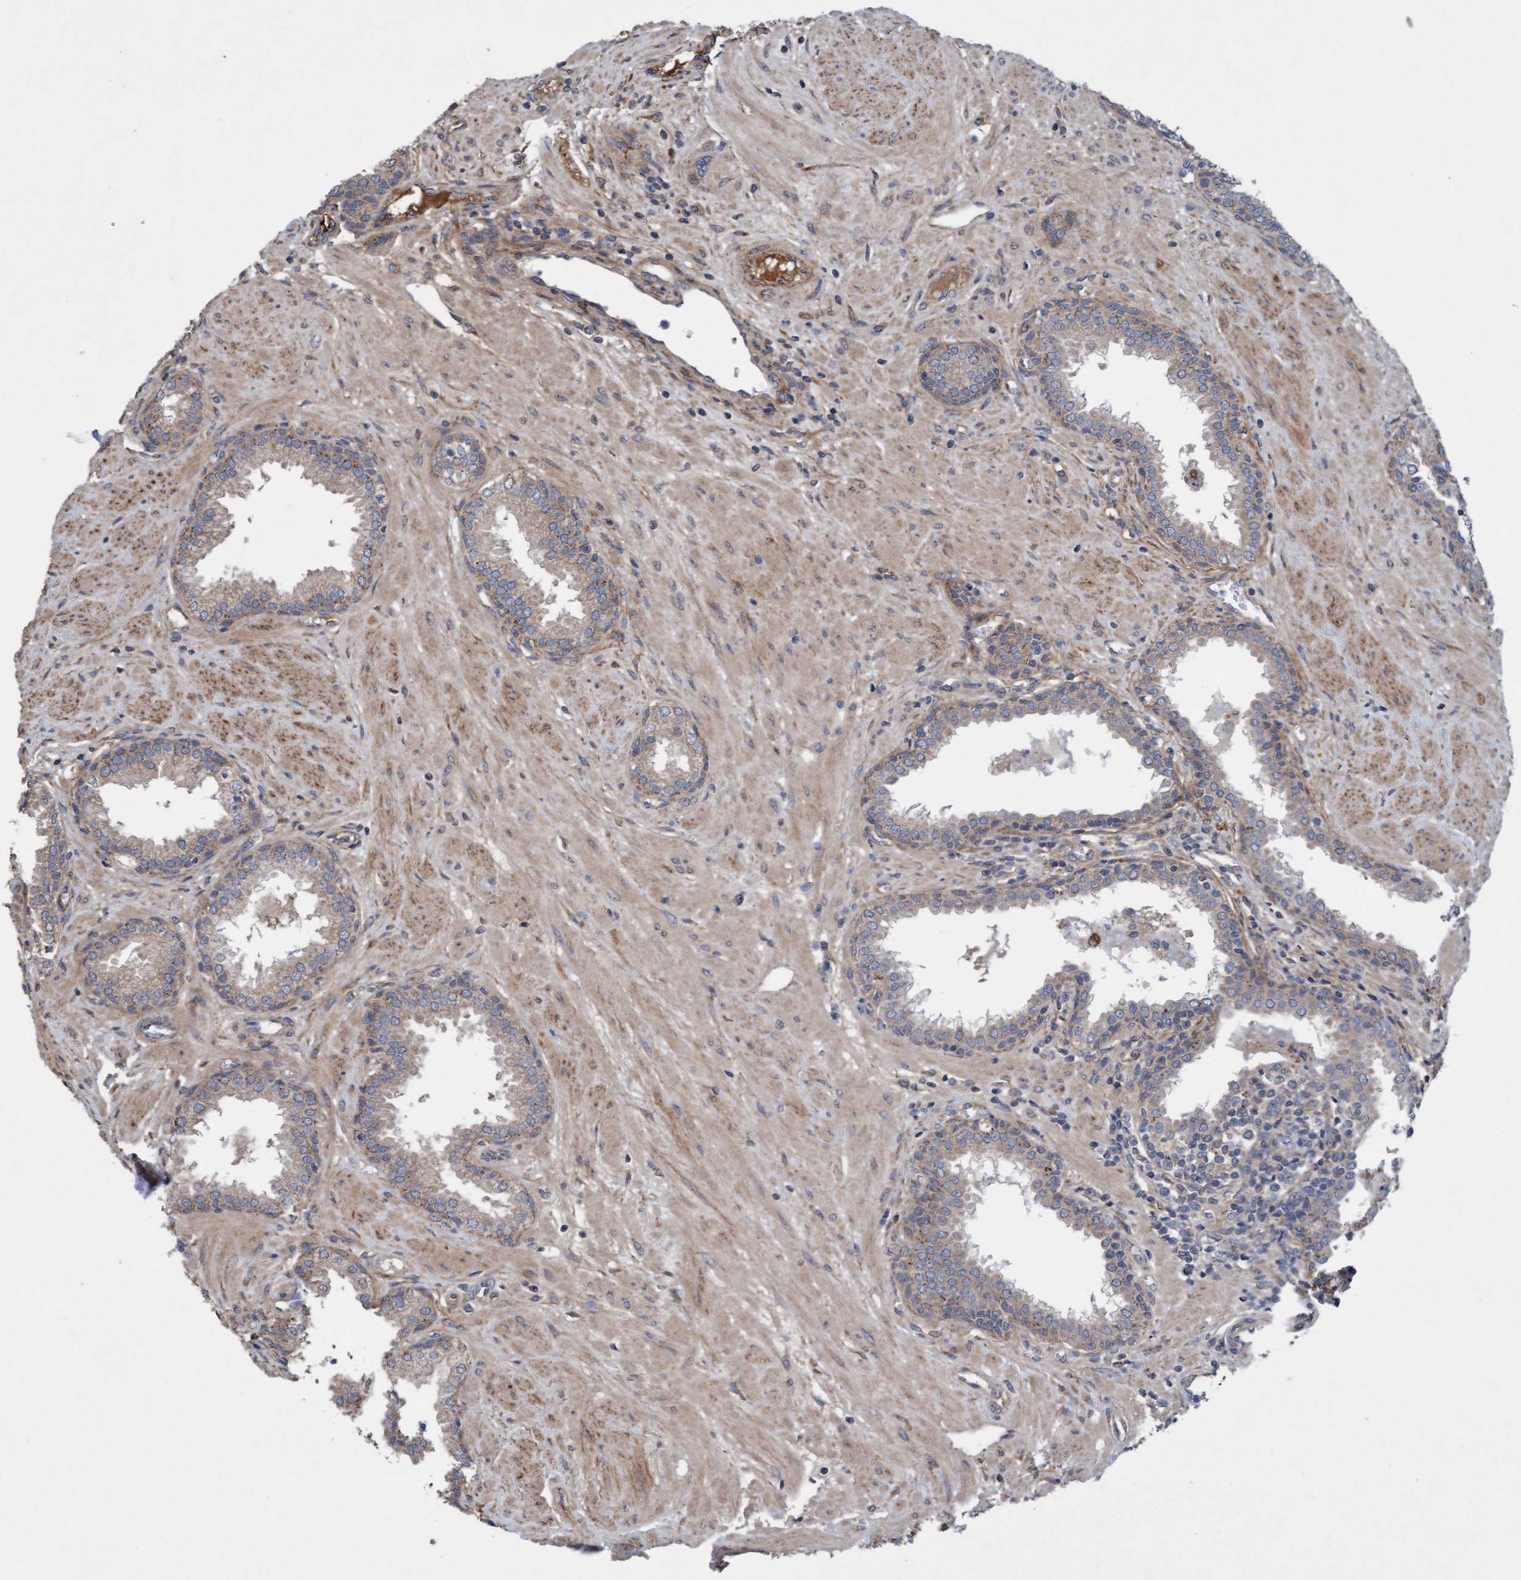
{"staining": {"intensity": "weak", "quantity": "25%-75%", "location": "cytoplasmic/membranous"}, "tissue": "prostate", "cell_type": "Glandular cells", "image_type": "normal", "snomed": [{"axis": "morphology", "description": "Normal tissue, NOS"}, {"axis": "topography", "description": "Prostate"}], "caption": "This micrograph exhibits immunohistochemistry (IHC) staining of normal human prostate, with low weak cytoplasmic/membranous positivity in about 25%-75% of glandular cells.", "gene": "DDHD2", "patient": {"sex": "male", "age": 51}}